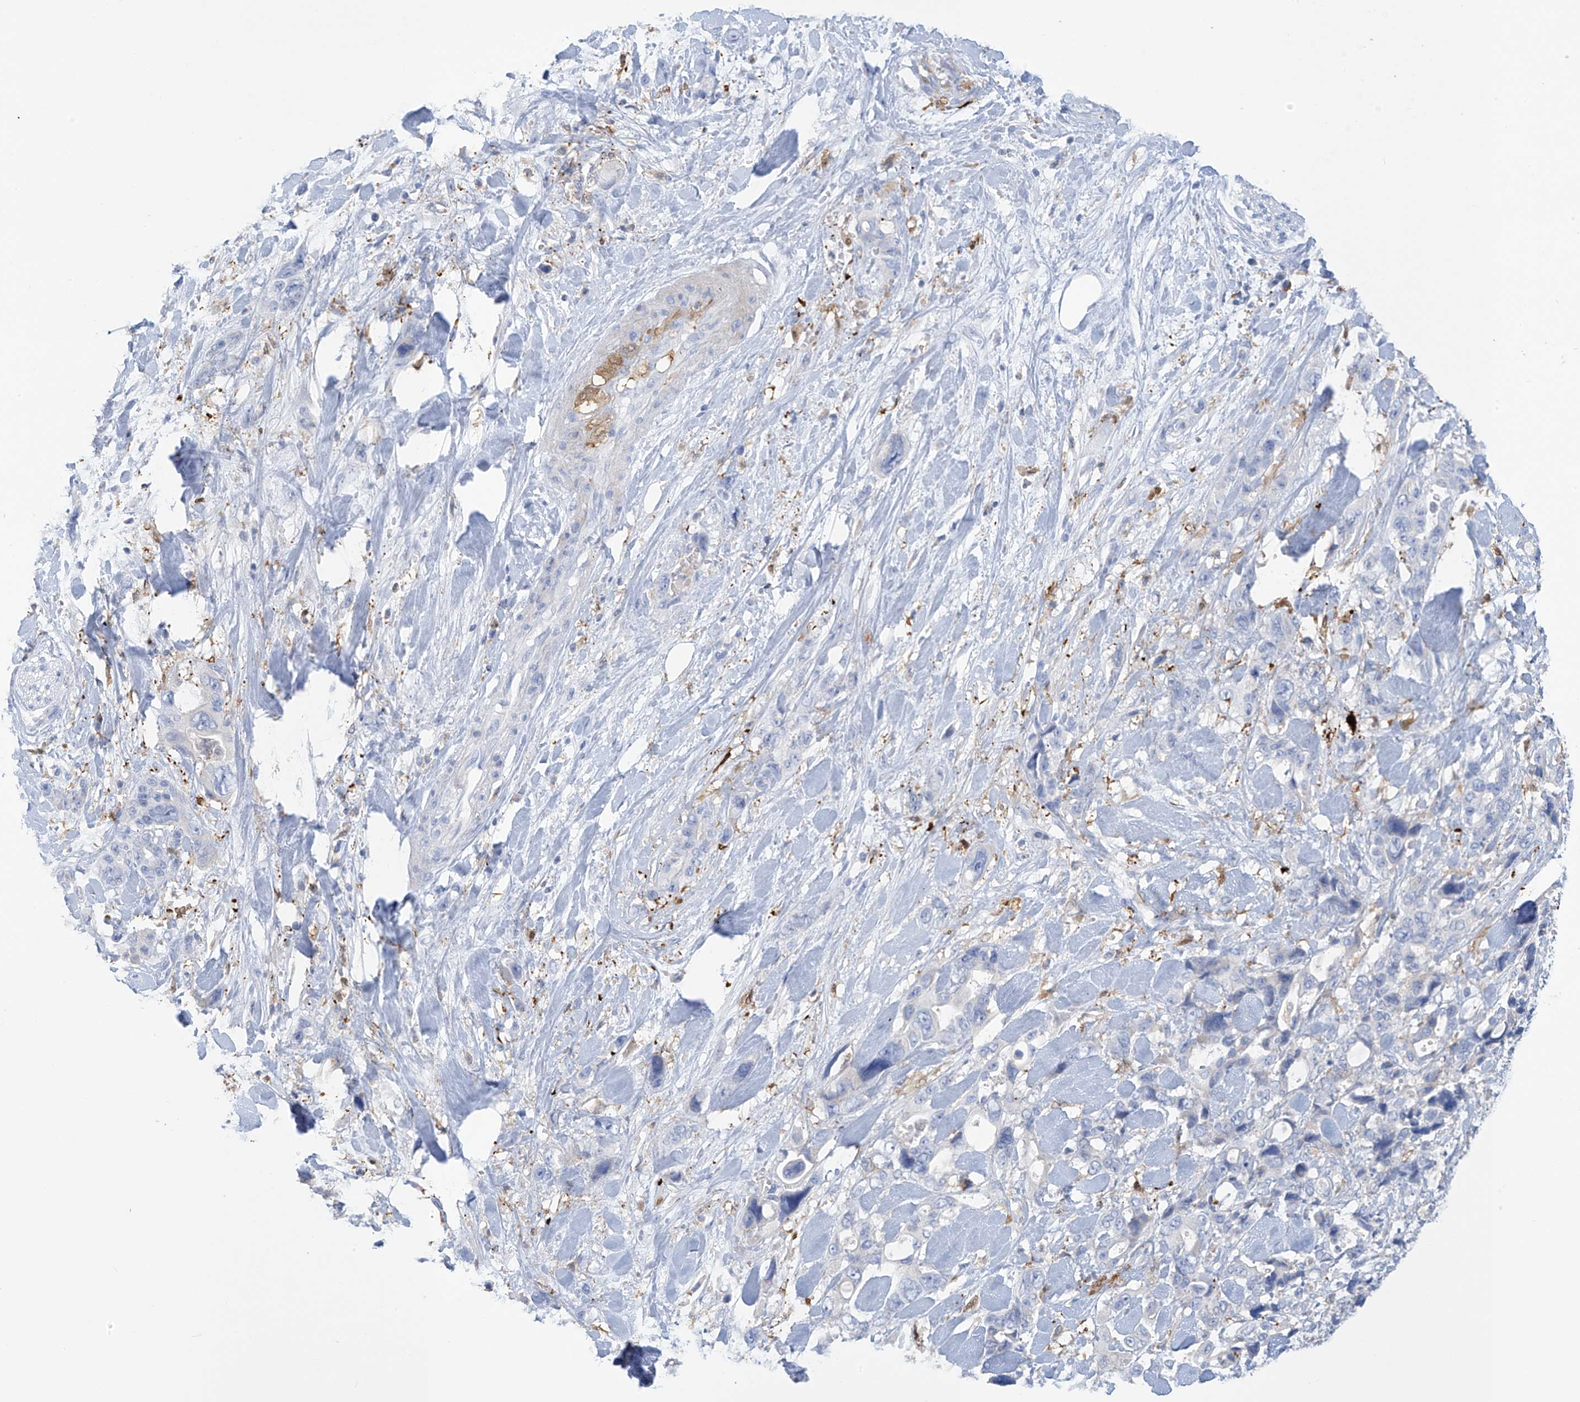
{"staining": {"intensity": "negative", "quantity": "none", "location": "none"}, "tissue": "pancreatic cancer", "cell_type": "Tumor cells", "image_type": "cancer", "snomed": [{"axis": "morphology", "description": "Adenocarcinoma, NOS"}, {"axis": "topography", "description": "Pancreas"}], "caption": "Immunohistochemistry of pancreatic cancer demonstrates no staining in tumor cells. The staining was performed using DAB to visualize the protein expression in brown, while the nuclei were stained in blue with hematoxylin (Magnification: 20x).", "gene": "TRMT2B", "patient": {"sex": "male", "age": 46}}